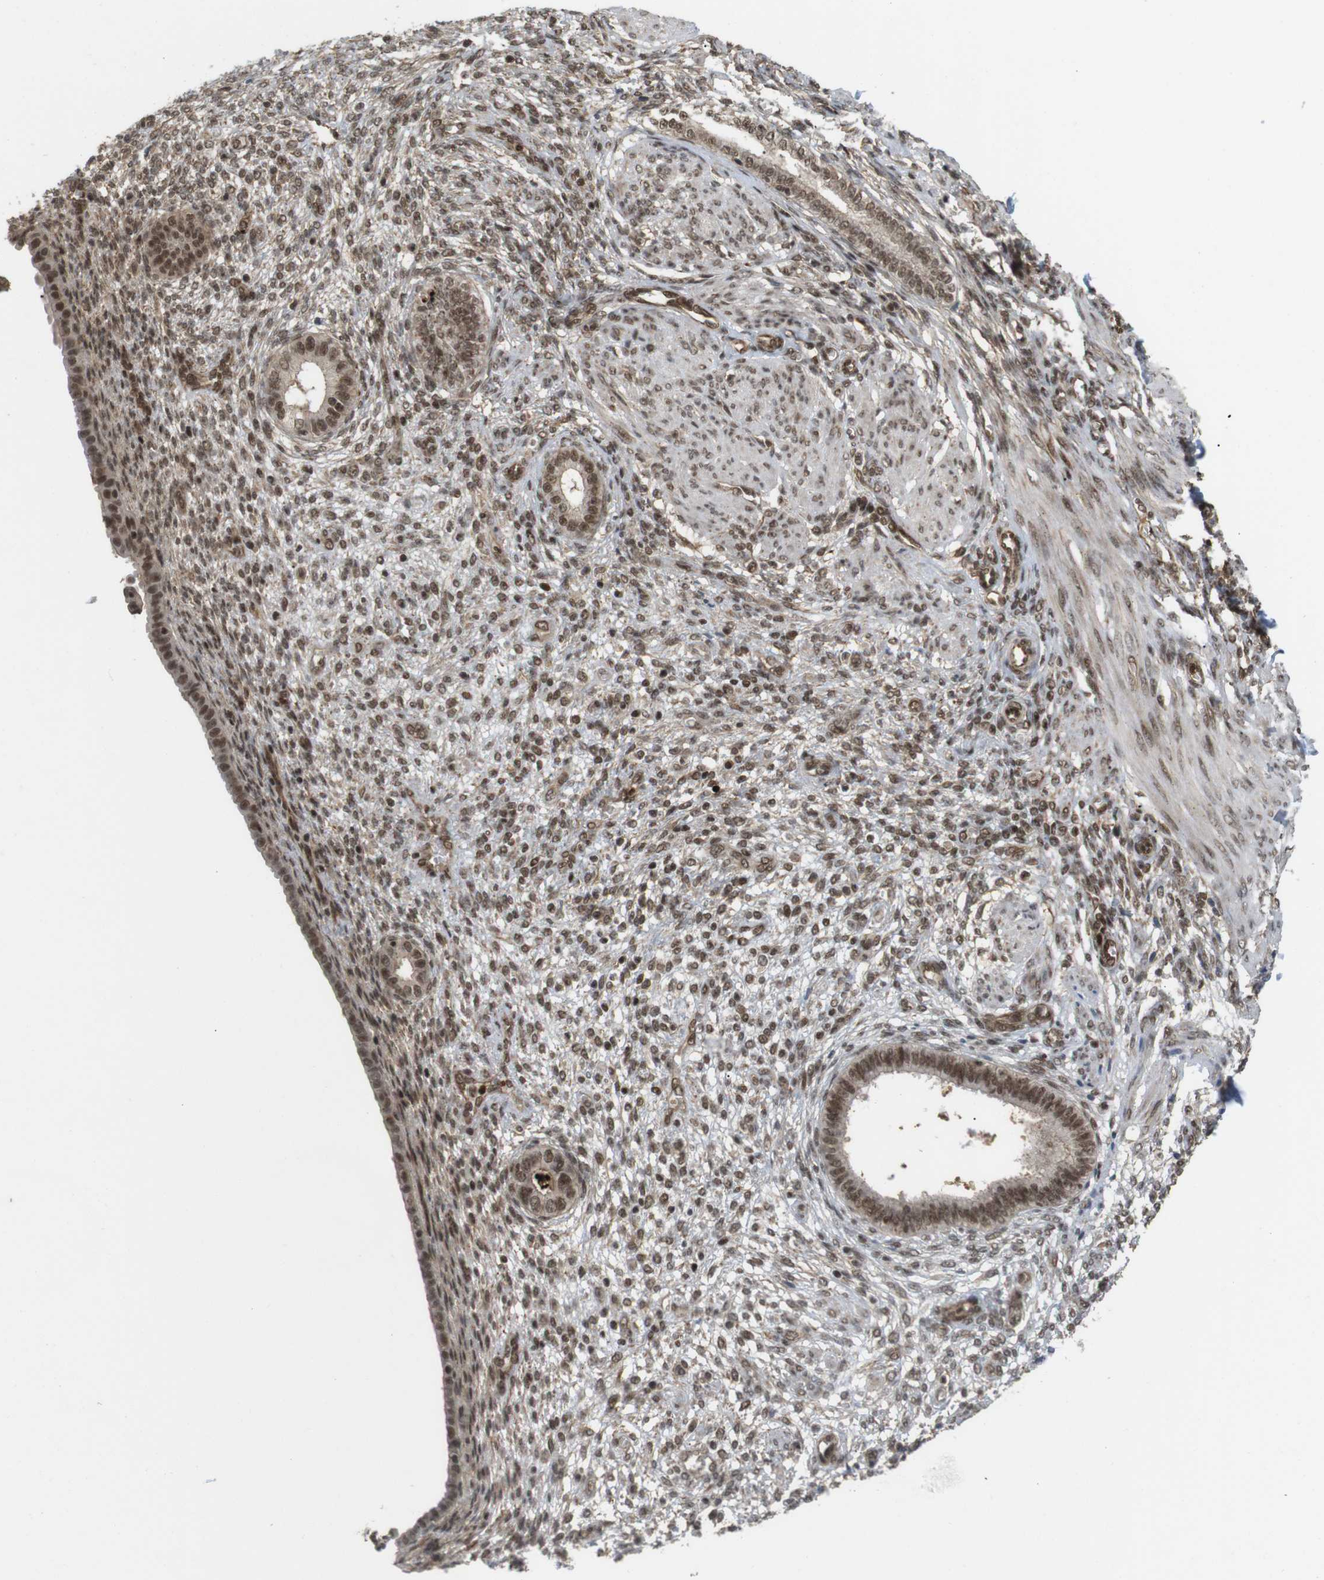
{"staining": {"intensity": "moderate", "quantity": ">75%", "location": "nuclear"}, "tissue": "endometrium", "cell_type": "Cells in endometrial stroma", "image_type": "normal", "snomed": [{"axis": "morphology", "description": "Normal tissue, NOS"}, {"axis": "topography", "description": "Endometrium"}], "caption": "Cells in endometrial stroma demonstrate moderate nuclear staining in about >75% of cells in normal endometrium. Immunohistochemistry (ihc) stains the protein of interest in brown and the nuclei are stained blue.", "gene": "SP2", "patient": {"sex": "female", "age": 72}}